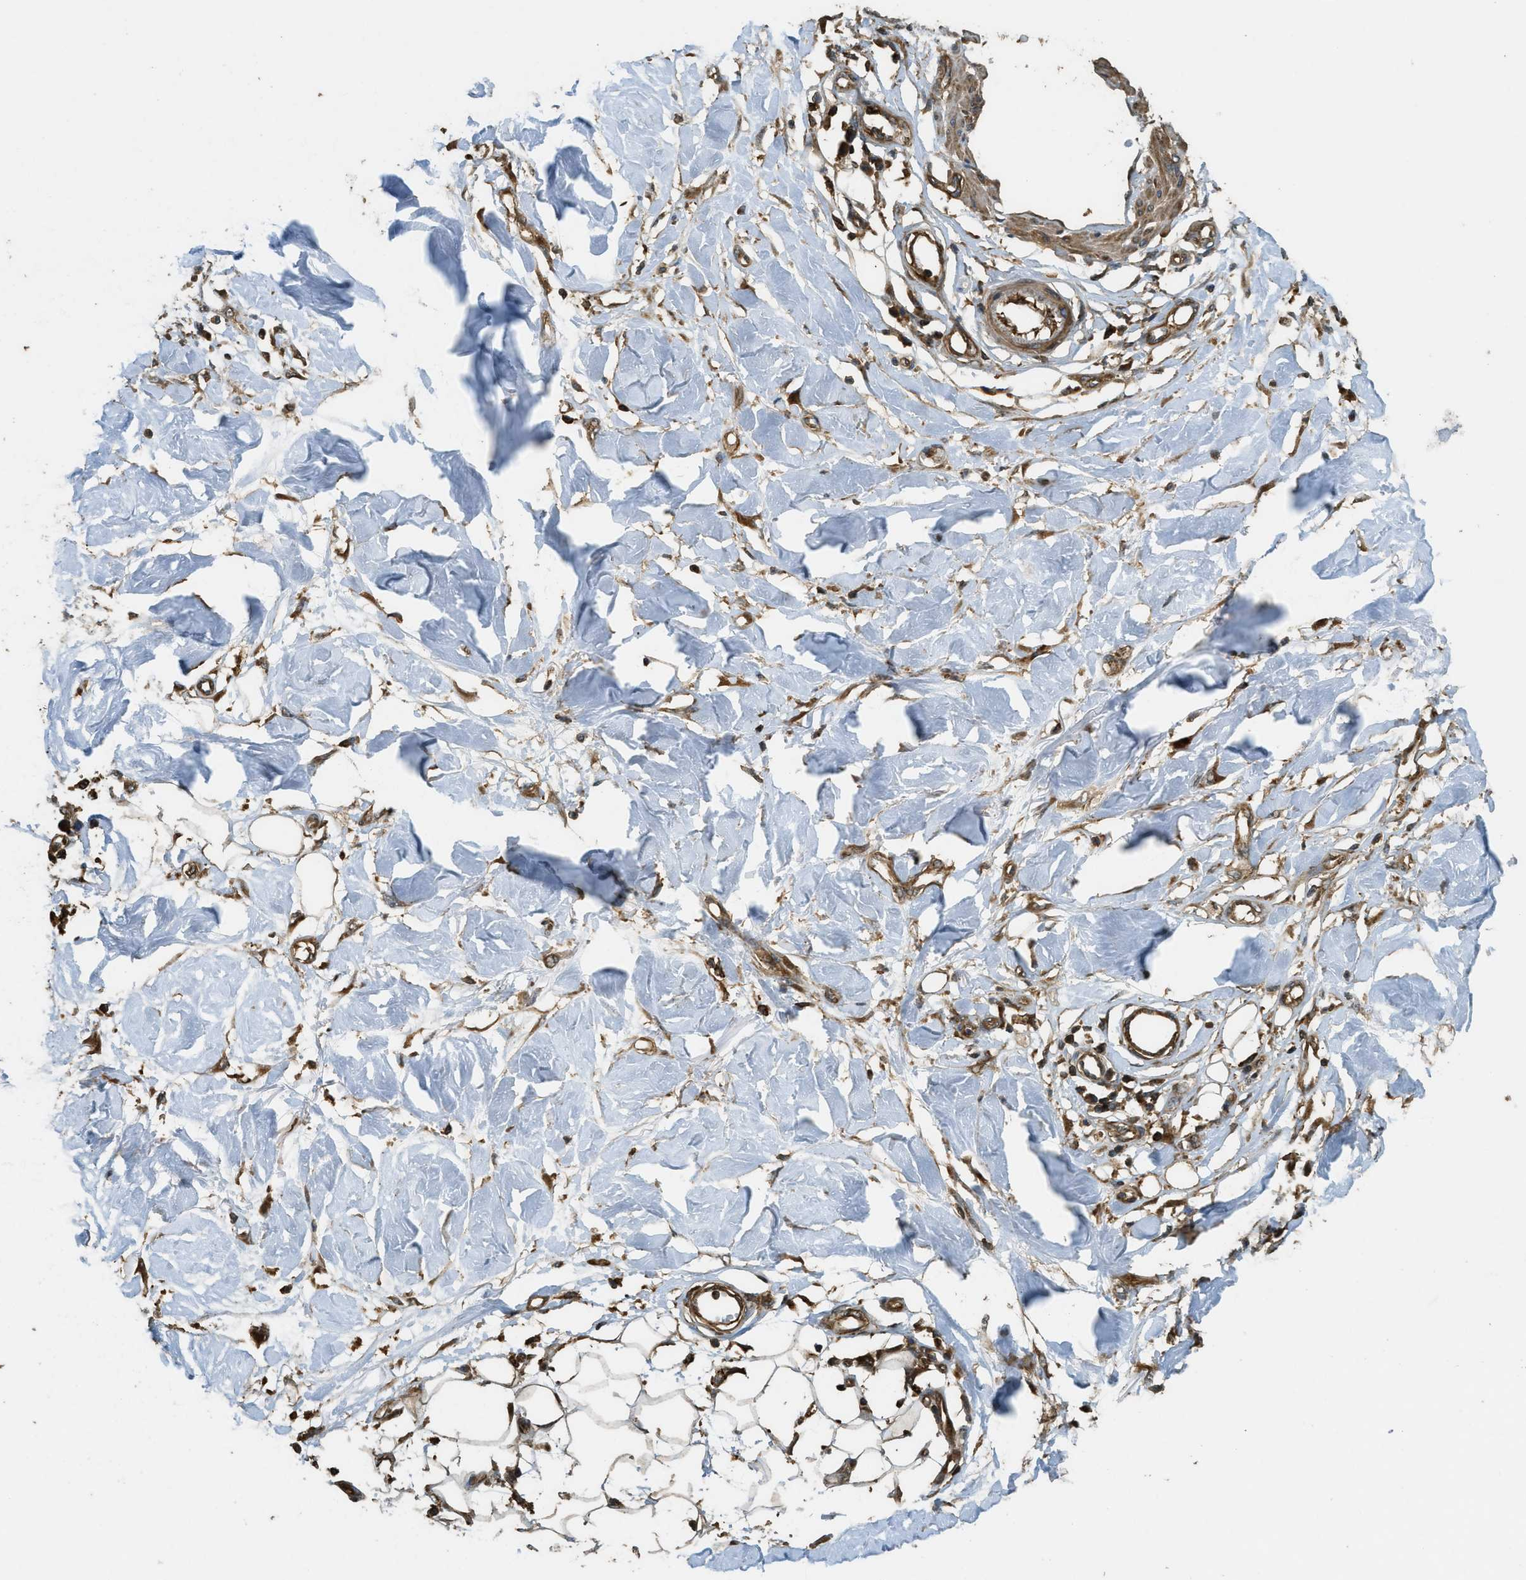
{"staining": {"intensity": "strong", "quantity": ">75%", "location": "cytoplasmic/membranous,nuclear"}, "tissue": "adipose tissue", "cell_type": "Adipocytes", "image_type": "normal", "snomed": [{"axis": "morphology", "description": "Normal tissue, NOS"}, {"axis": "morphology", "description": "Squamous cell carcinoma, NOS"}, {"axis": "topography", "description": "Skin"}, {"axis": "topography", "description": "Peripheral nerve tissue"}], "caption": "This image demonstrates normal adipose tissue stained with immunohistochemistry to label a protein in brown. The cytoplasmic/membranous,nuclear of adipocytes show strong positivity for the protein. Nuclei are counter-stained blue.", "gene": "PPP6R3", "patient": {"sex": "male", "age": 83}}